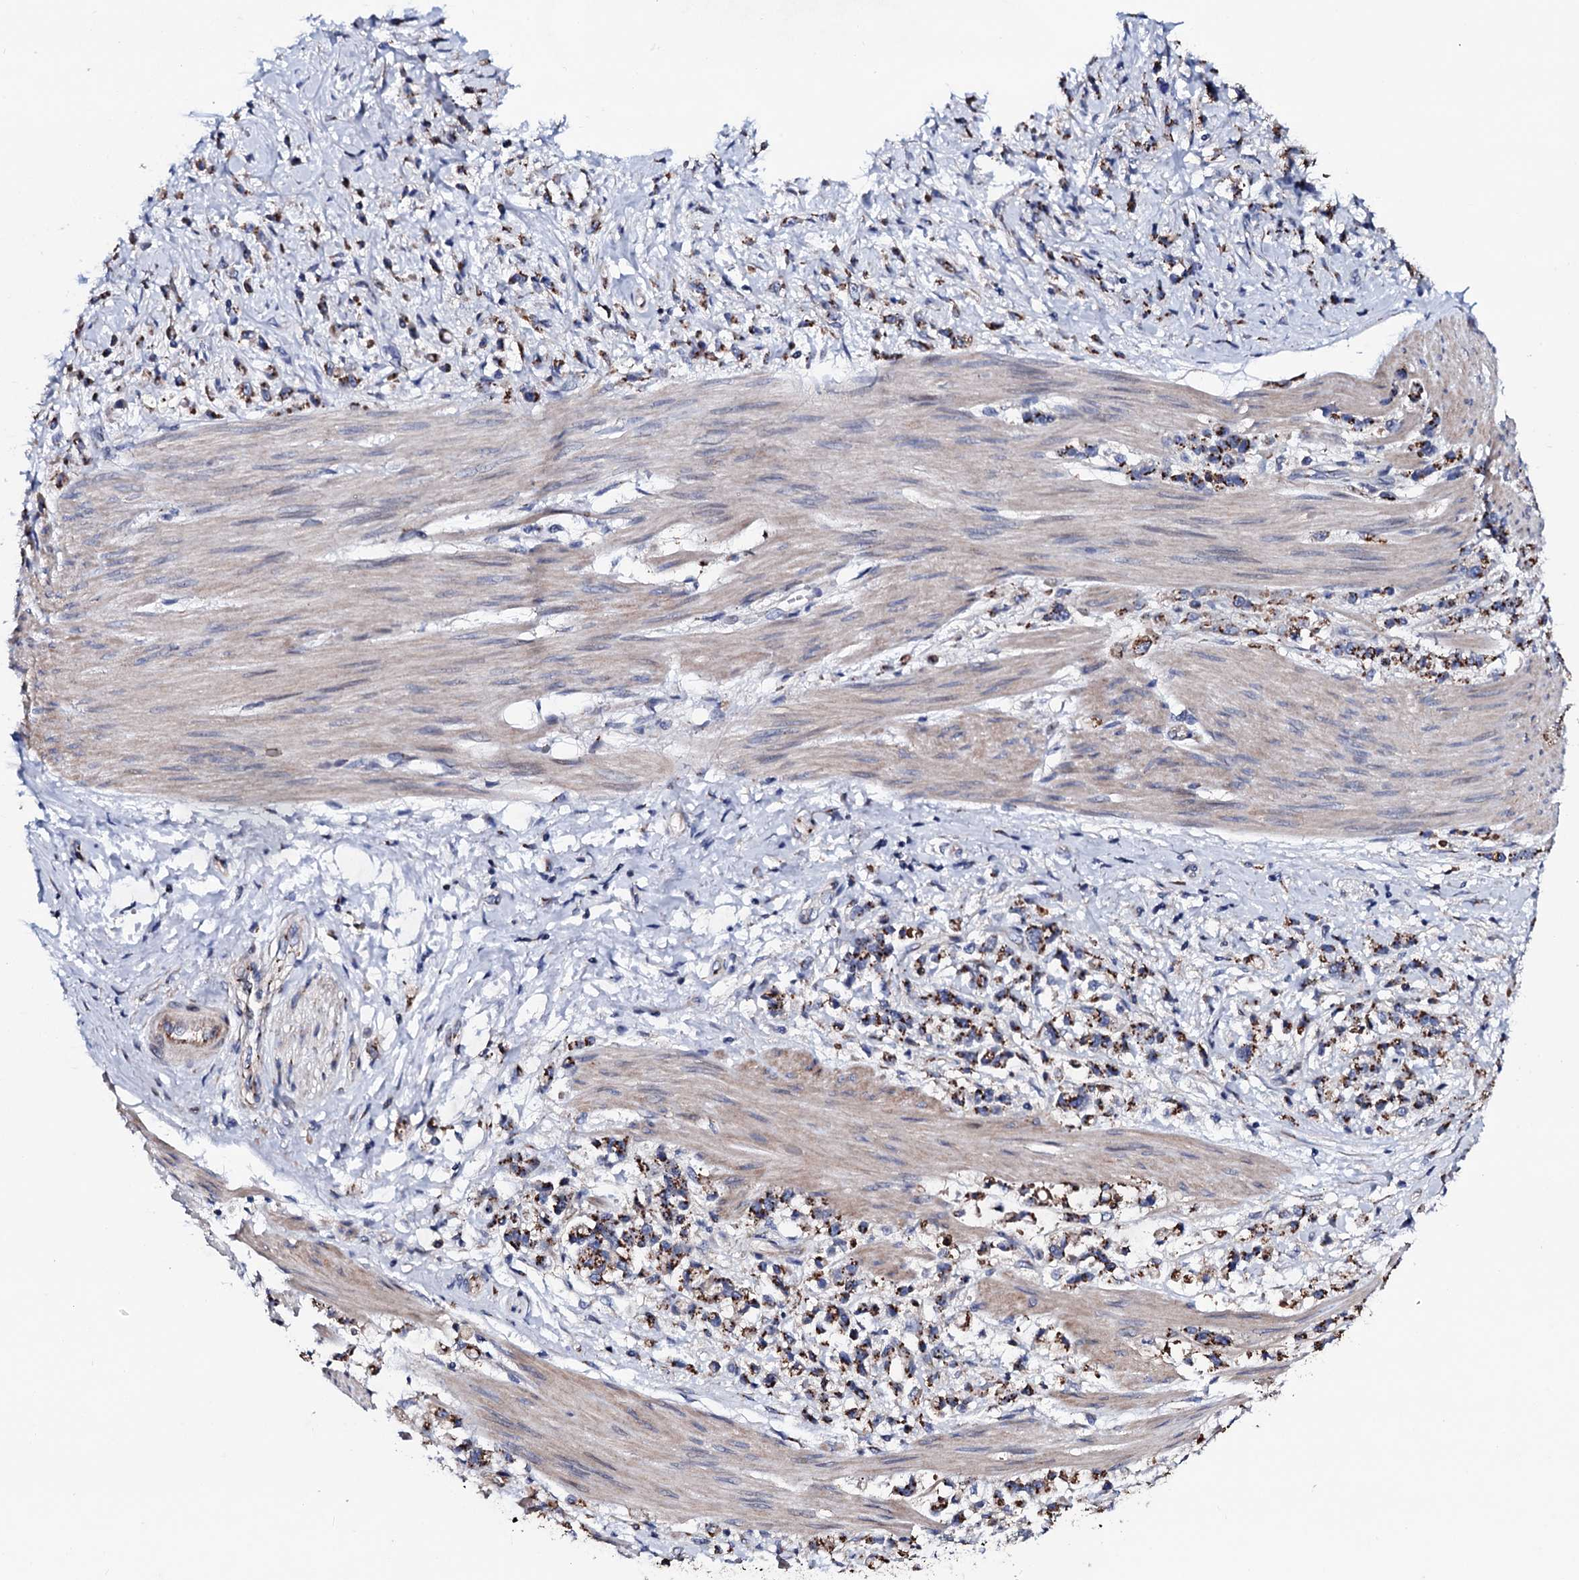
{"staining": {"intensity": "strong", "quantity": ">75%", "location": "cytoplasmic/membranous"}, "tissue": "stomach cancer", "cell_type": "Tumor cells", "image_type": "cancer", "snomed": [{"axis": "morphology", "description": "Adenocarcinoma, NOS"}, {"axis": "topography", "description": "Stomach"}], "caption": "Immunohistochemistry staining of adenocarcinoma (stomach), which reveals high levels of strong cytoplasmic/membranous positivity in about >75% of tumor cells indicating strong cytoplasmic/membranous protein staining. The staining was performed using DAB (3,3'-diaminobenzidine) (brown) for protein detection and nuclei were counterstained in hematoxylin (blue).", "gene": "PLET1", "patient": {"sex": "female", "age": 60}}